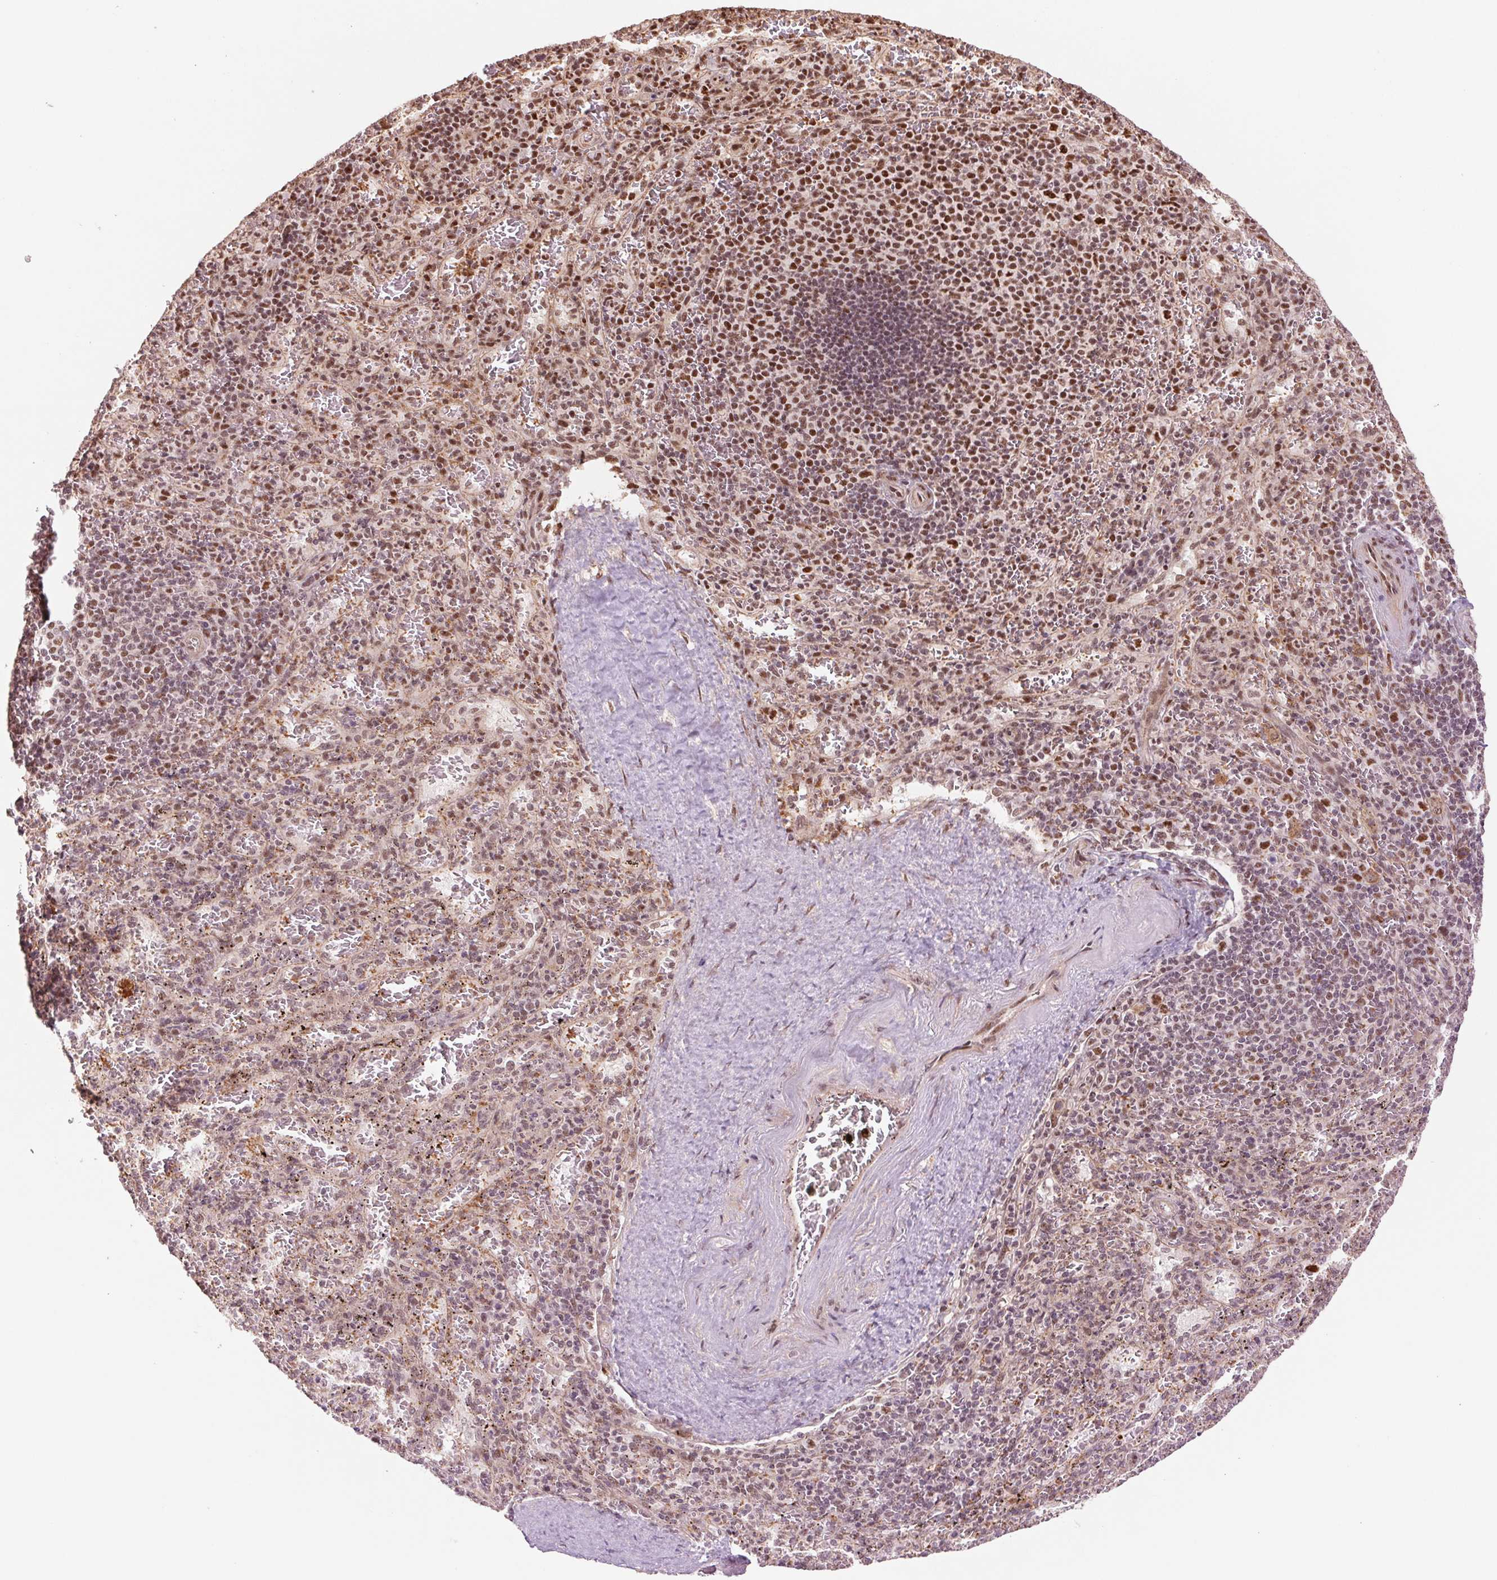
{"staining": {"intensity": "moderate", "quantity": ">75%", "location": "nuclear"}, "tissue": "spleen", "cell_type": "Cells in red pulp", "image_type": "normal", "snomed": [{"axis": "morphology", "description": "Normal tissue, NOS"}, {"axis": "topography", "description": "Spleen"}], "caption": "Cells in red pulp demonstrate moderate nuclear expression in approximately >75% of cells in unremarkable spleen.", "gene": "CWC25", "patient": {"sex": "male", "age": 57}}